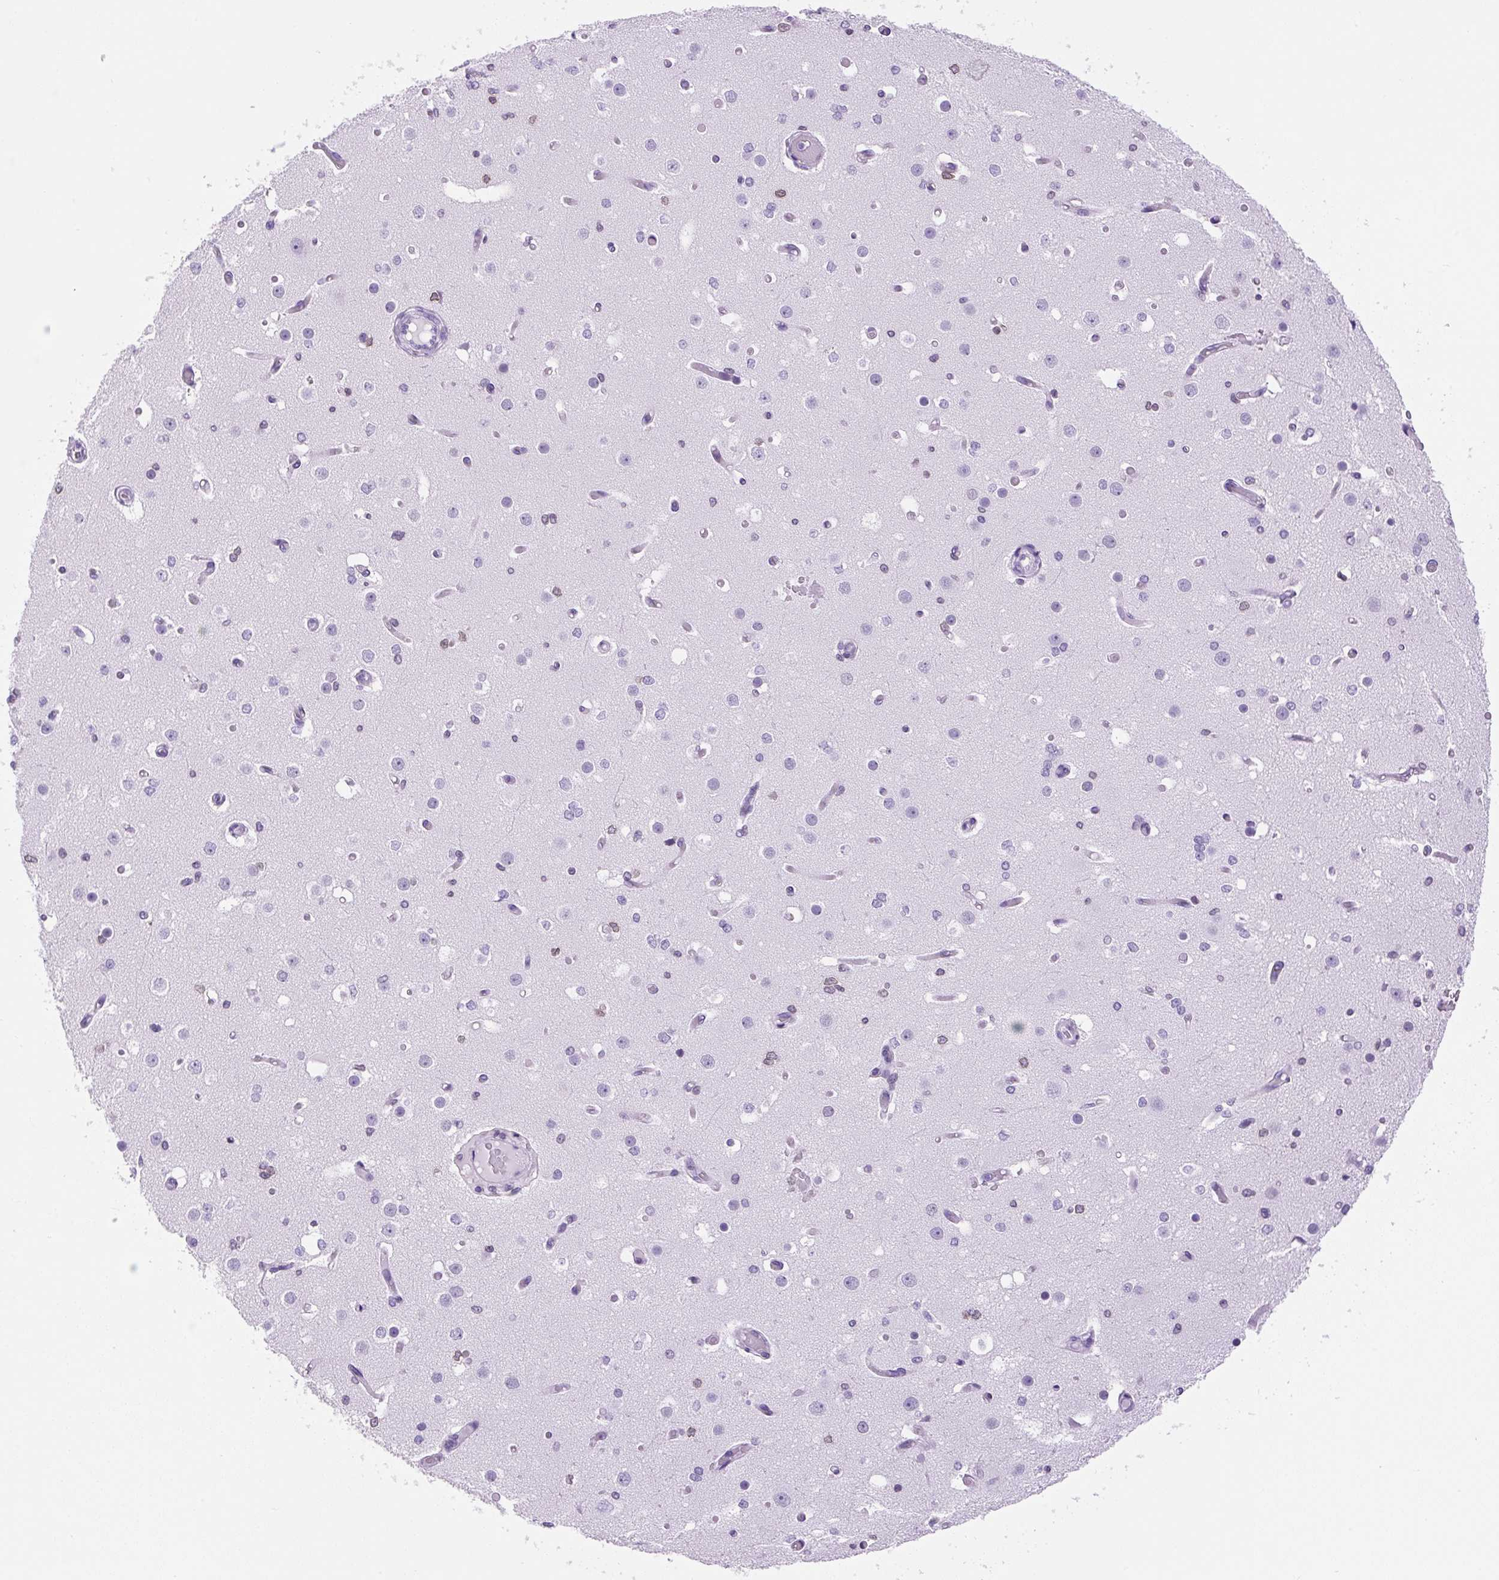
{"staining": {"intensity": "negative", "quantity": "none", "location": "none"}, "tissue": "cerebral cortex", "cell_type": "Endothelial cells", "image_type": "normal", "snomed": [{"axis": "morphology", "description": "Normal tissue, NOS"}, {"axis": "morphology", "description": "Inflammation, NOS"}, {"axis": "topography", "description": "Cerebral cortex"}], "caption": "IHC histopathology image of normal human cerebral cortex stained for a protein (brown), which displays no expression in endothelial cells.", "gene": "VPREB1", "patient": {"sex": "male", "age": 6}}